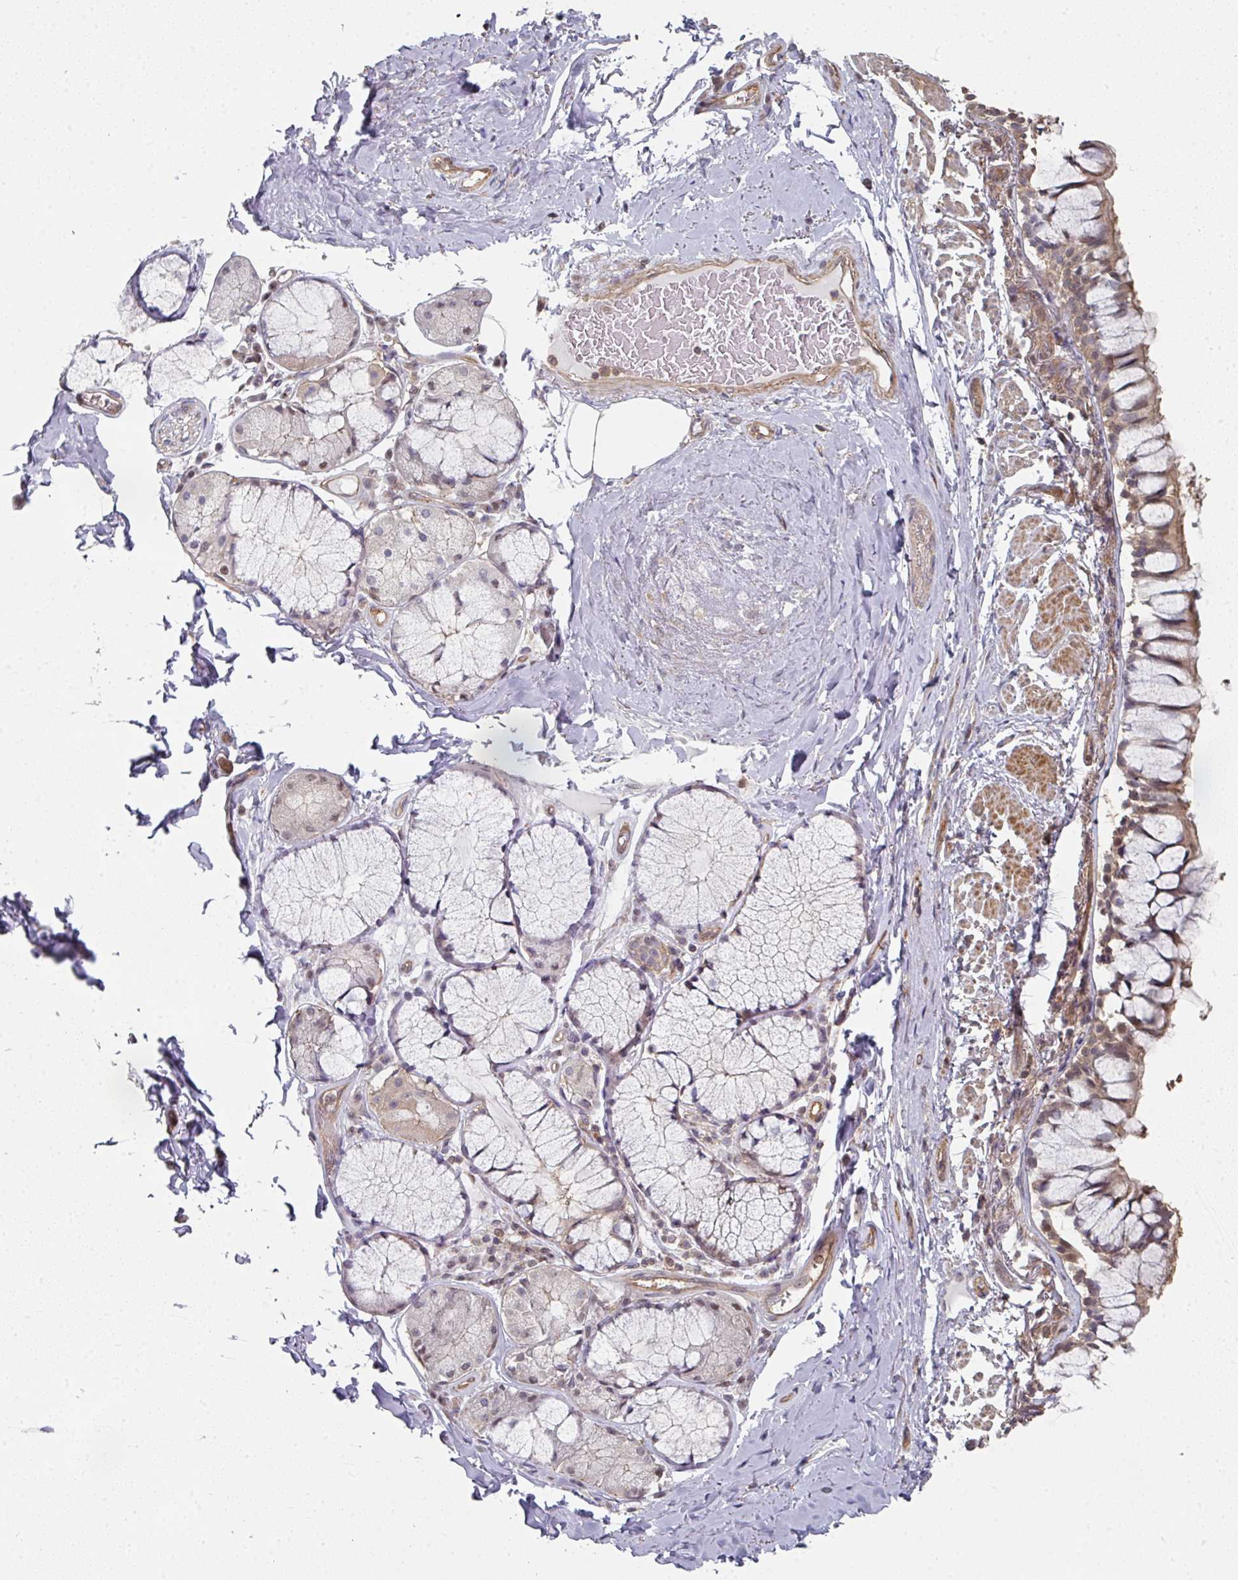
{"staining": {"intensity": "moderate", "quantity": "25%-75%", "location": "cytoplasmic/membranous,nuclear"}, "tissue": "bronchus", "cell_type": "Respiratory epithelial cells", "image_type": "normal", "snomed": [{"axis": "morphology", "description": "Normal tissue, NOS"}, {"axis": "topography", "description": "Bronchus"}], "caption": "Moderate cytoplasmic/membranous,nuclear positivity is appreciated in approximately 25%-75% of respiratory epithelial cells in benign bronchus. (DAB (3,3'-diaminobenzidine) IHC, brown staining for protein, blue staining for nuclei).", "gene": "PSME3IP1", "patient": {"sex": "male", "age": 70}}